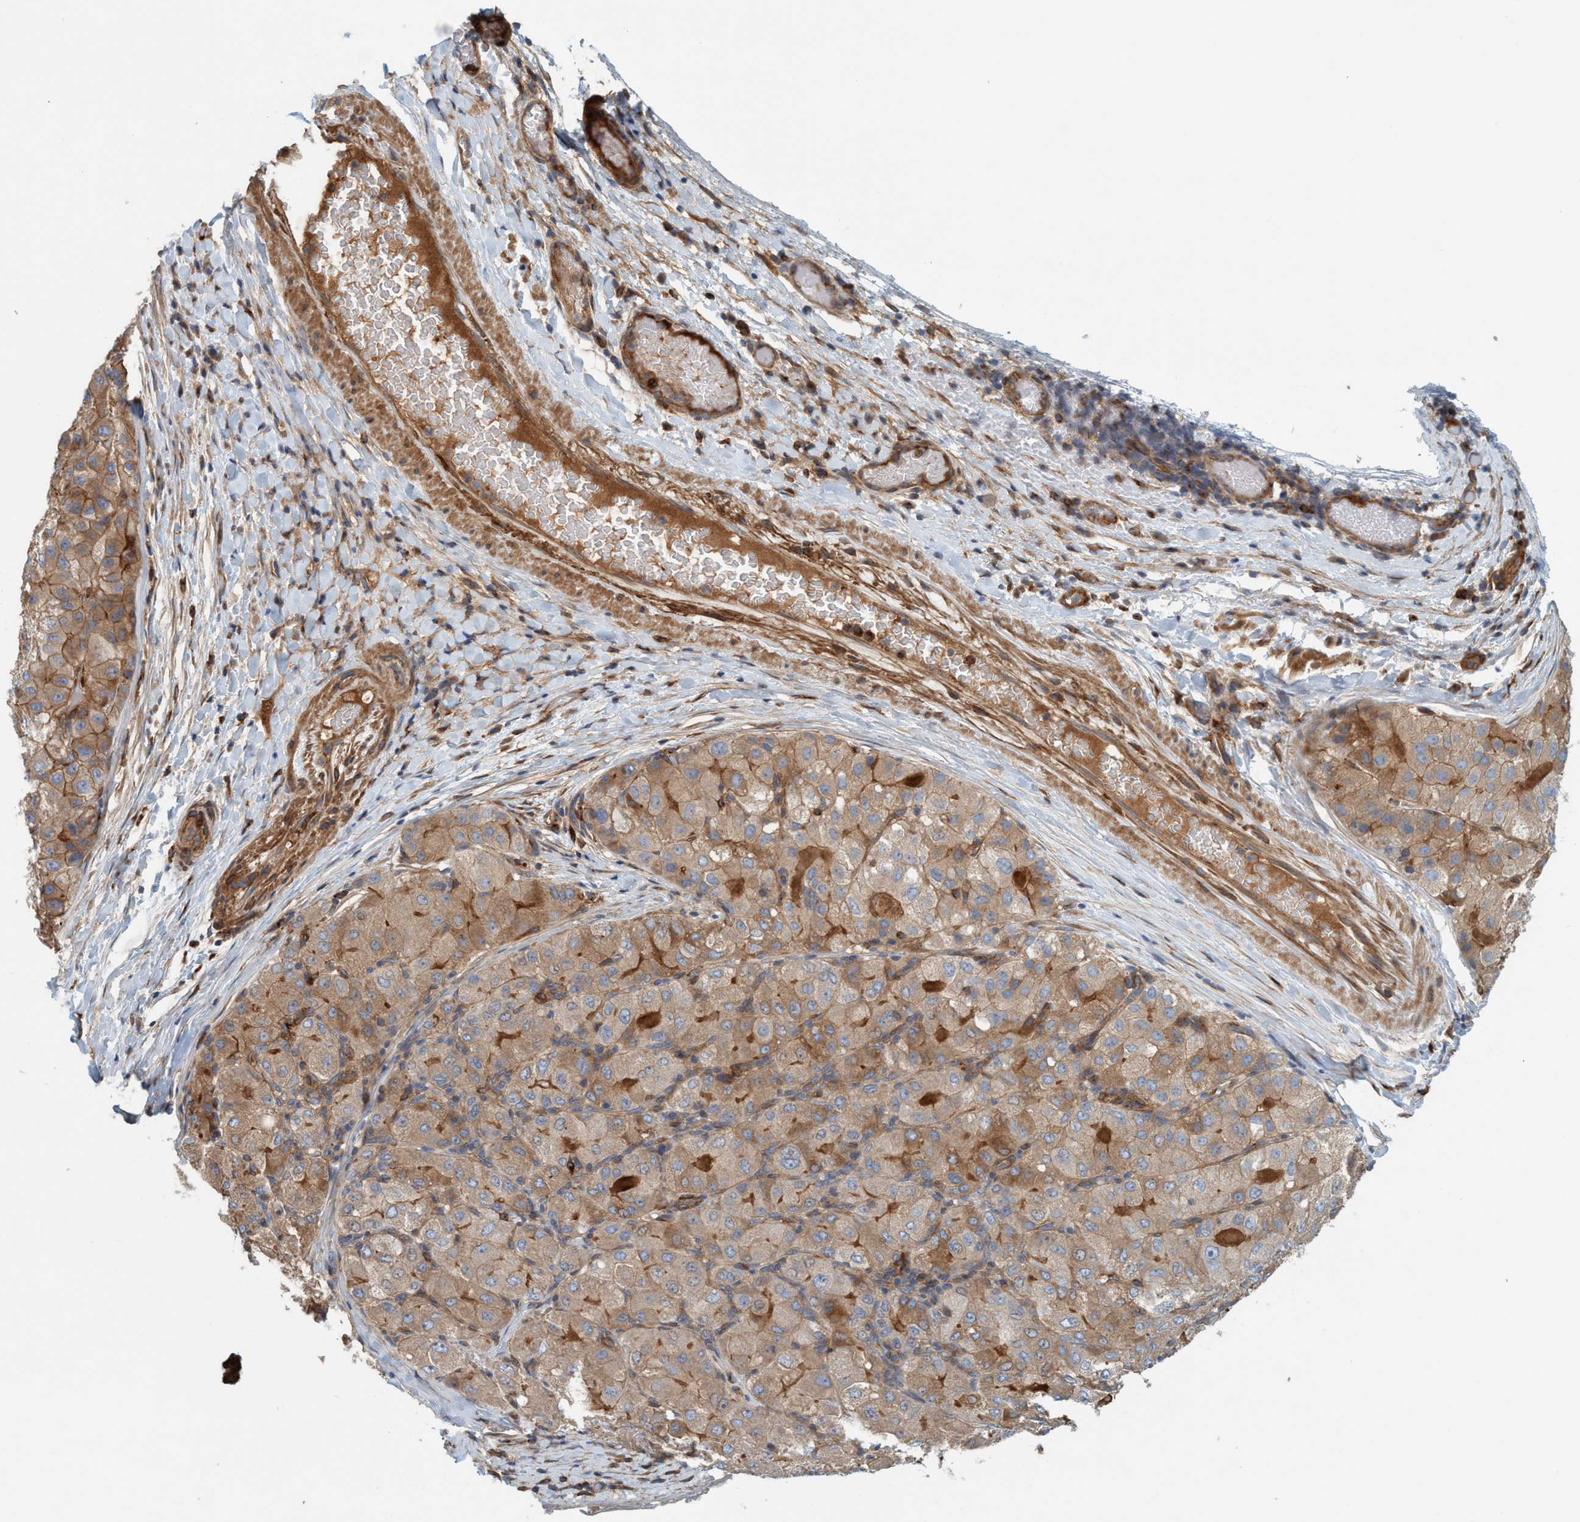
{"staining": {"intensity": "moderate", "quantity": ">75%", "location": "cytoplasmic/membranous"}, "tissue": "liver cancer", "cell_type": "Tumor cells", "image_type": "cancer", "snomed": [{"axis": "morphology", "description": "Carcinoma, Hepatocellular, NOS"}, {"axis": "topography", "description": "Liver"}], "caption": "Liver cancer (hepatocellular carcinoma) tissue reveals moderate cytoplasmic/membranous positivity in about >75% of tumor cells (DAB = brown stain, brightfield microscopy at high magnification).", "gene": "SPECC1", "patient": {"sex": "male", "age": 80}}